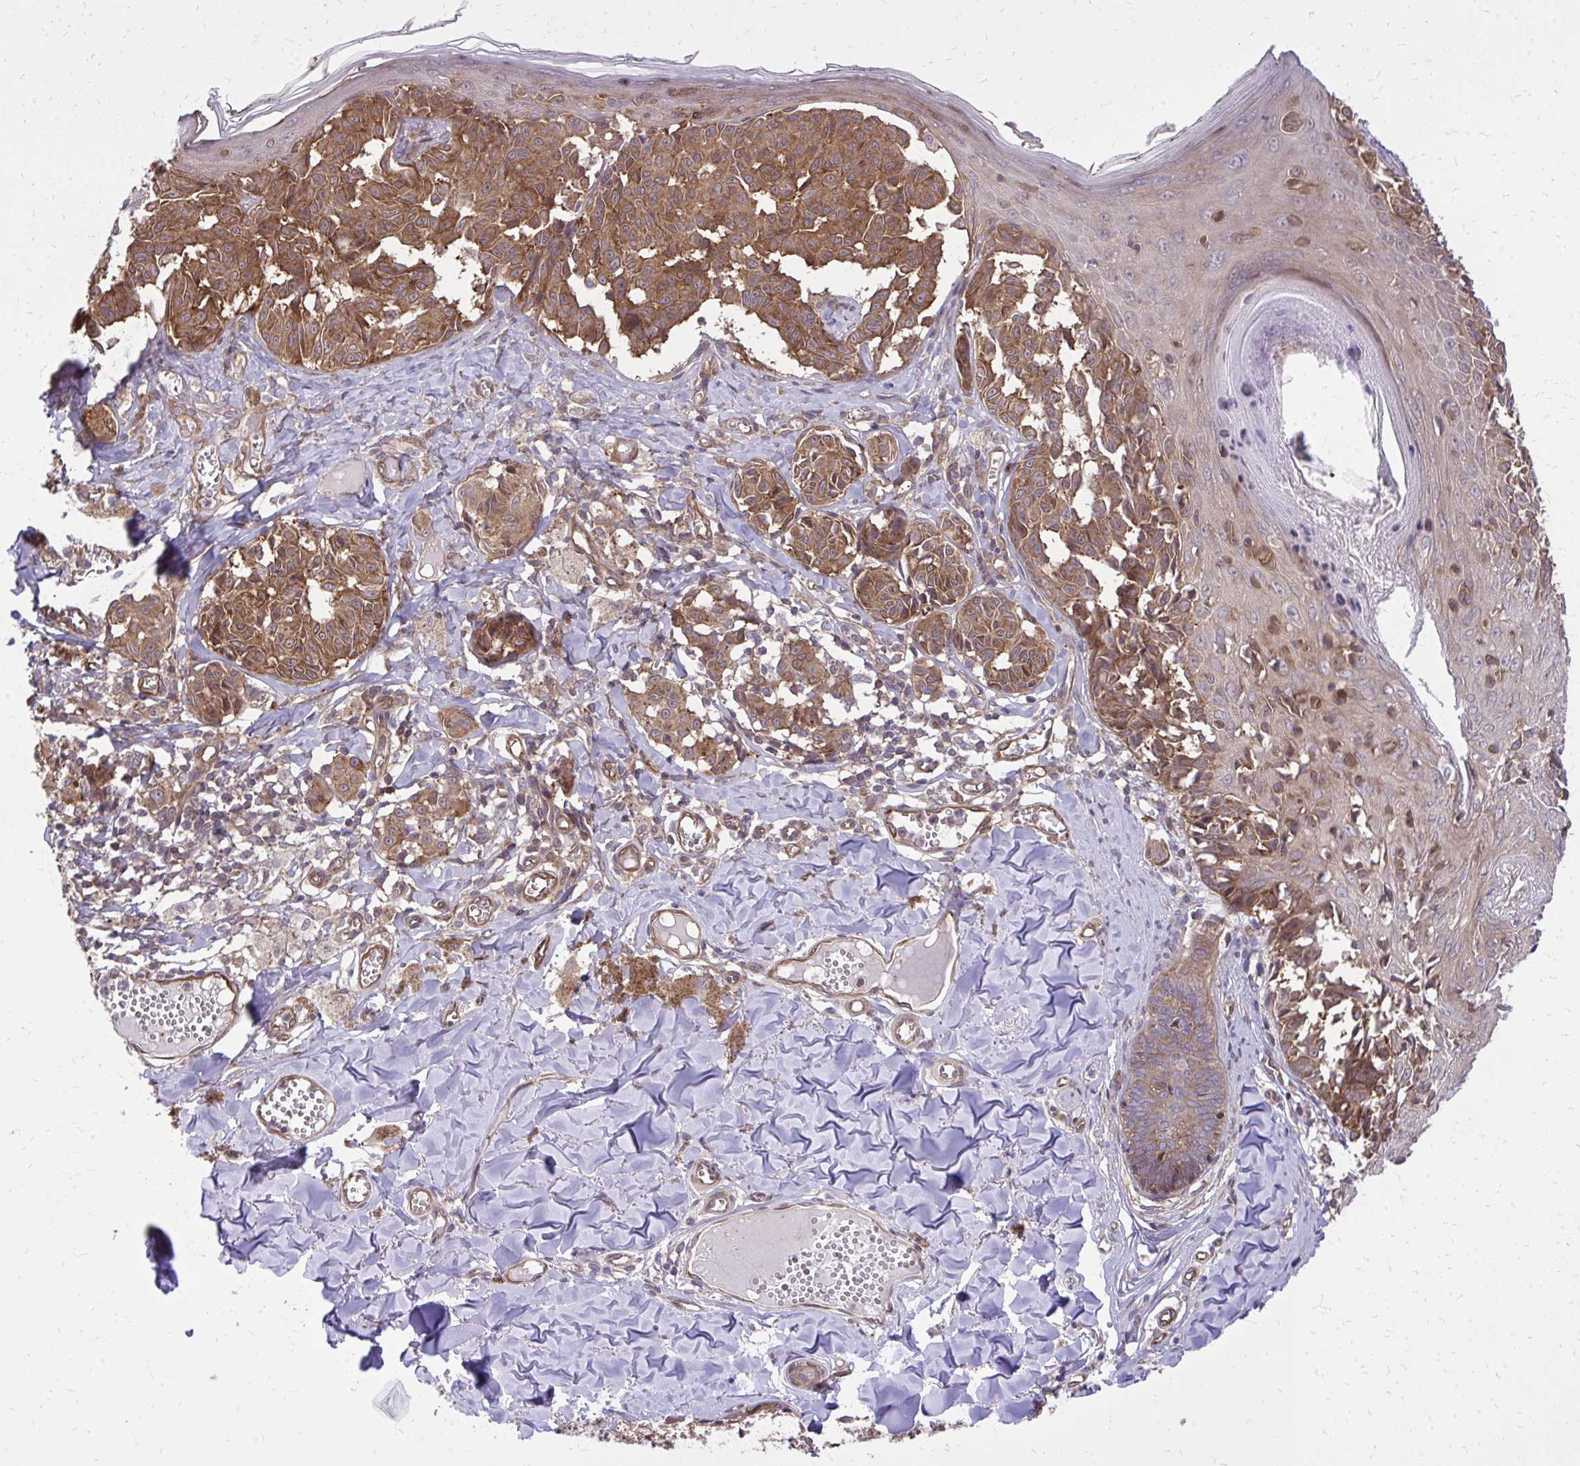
{"staining": {"intensity": "moderate", "quantity": ">75%", "location": "cytoplasmic/membranous"}, "tissue": "melanoma", "cell_type": "Tumor cells", "image_type": "cancer", "snomed": [{"axis": "morphology", "description": "Malignant melanoma, NOS"}, {"axis": "topography", "description": "Skin"}], "caption": "An immunohistochemistry micrograph of neoplastic tissue is shown. Protein staining in brown shows moderate cytoplasmic/membranous positivity in melanoma within tumor cells.", "gene": "PPP5C", "patient": {"sex": "female", "age": 43}}